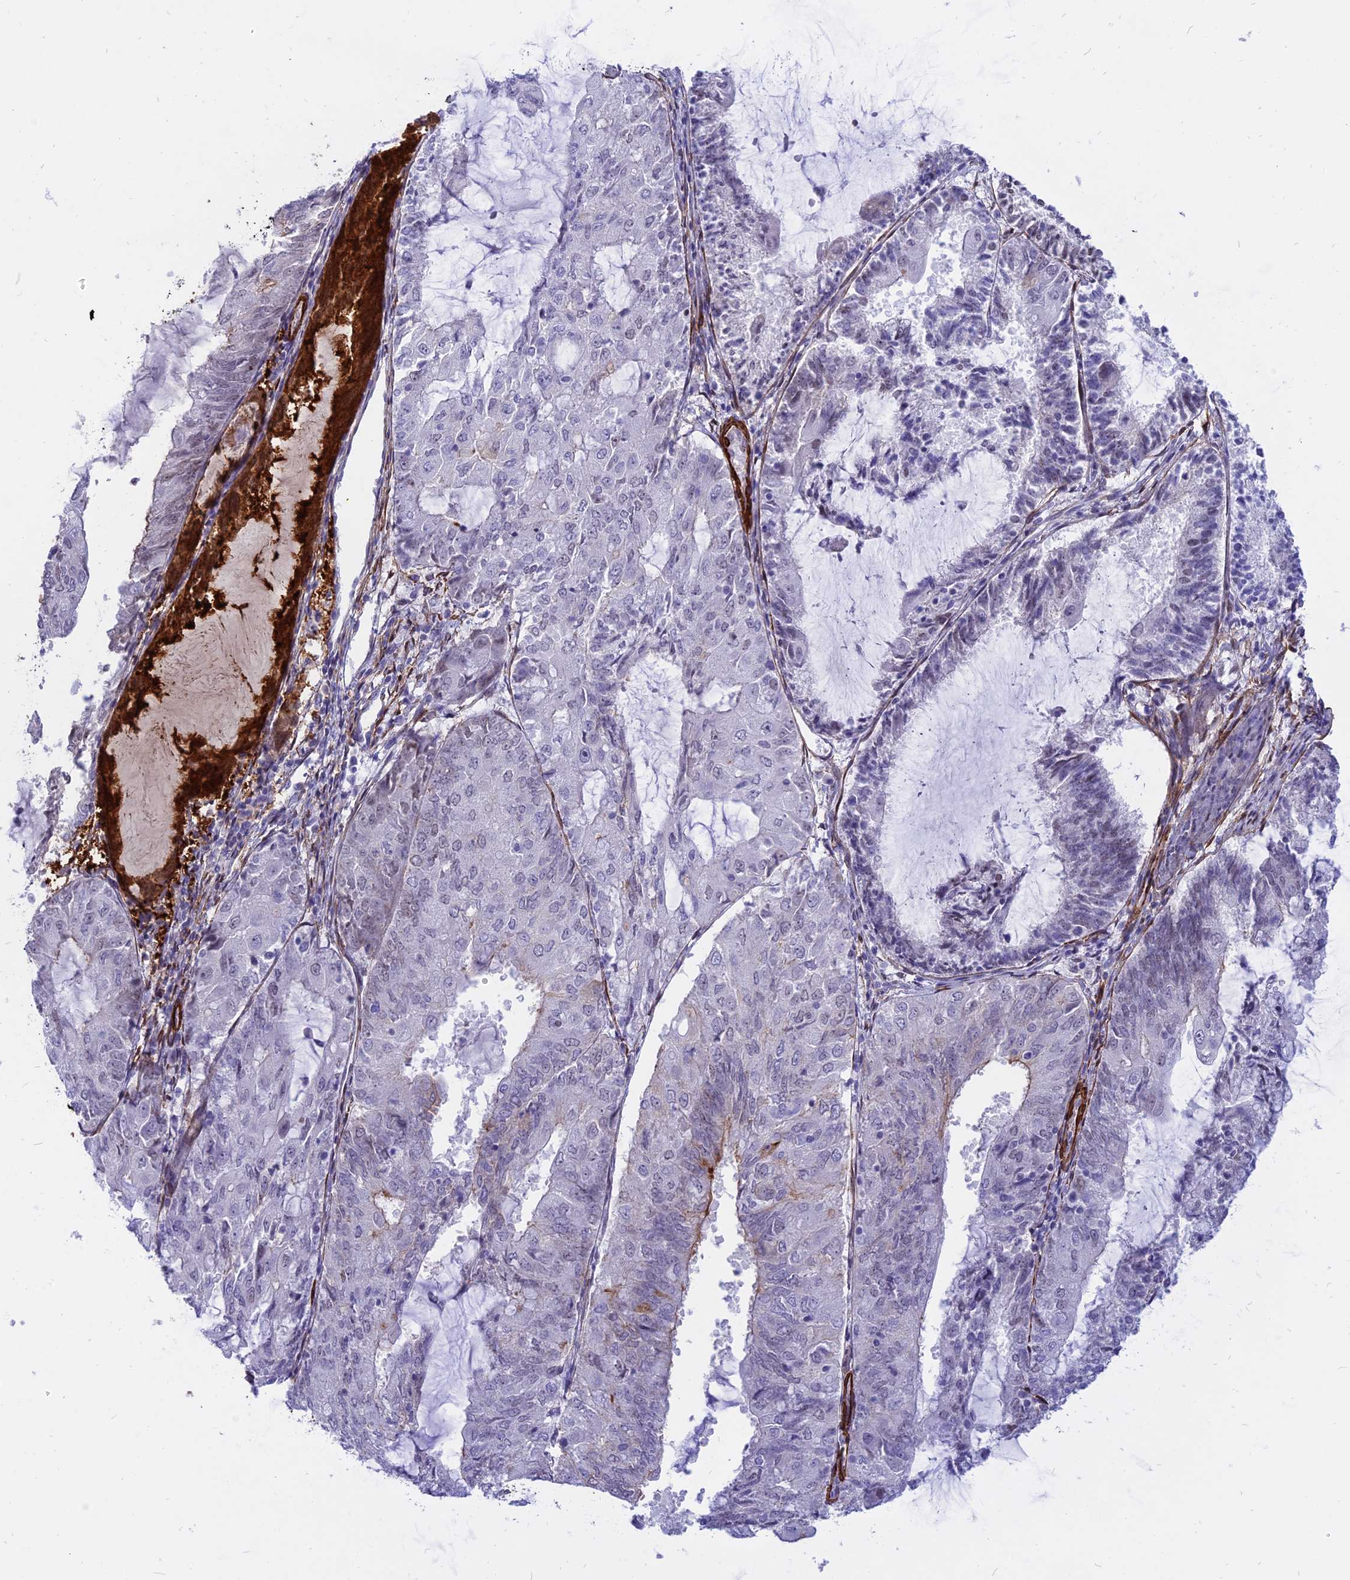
{"staining": {"intensity": "moderate", "quantity": "<25%", "location": "cytoplasmic/membranous"}, "tissue": "endometrial cancer", "cell_type": "Tumor cells", "image_type": "cancer", "snomed": [{"axis": "morphology", "description": "Adenocarcinoma, NOS"}, {"axis": "topography", "description": "Endometrium"}], "caption": "A histopathology image showing moderate cytoplasmic/membranous positivity in about <25% of tumor cells in adenocarcinoma (endometrial), as visualized by brown immunohistochemical staining.", "gene": "CENPV", "patient": {"sex": "female", "age": 81}}